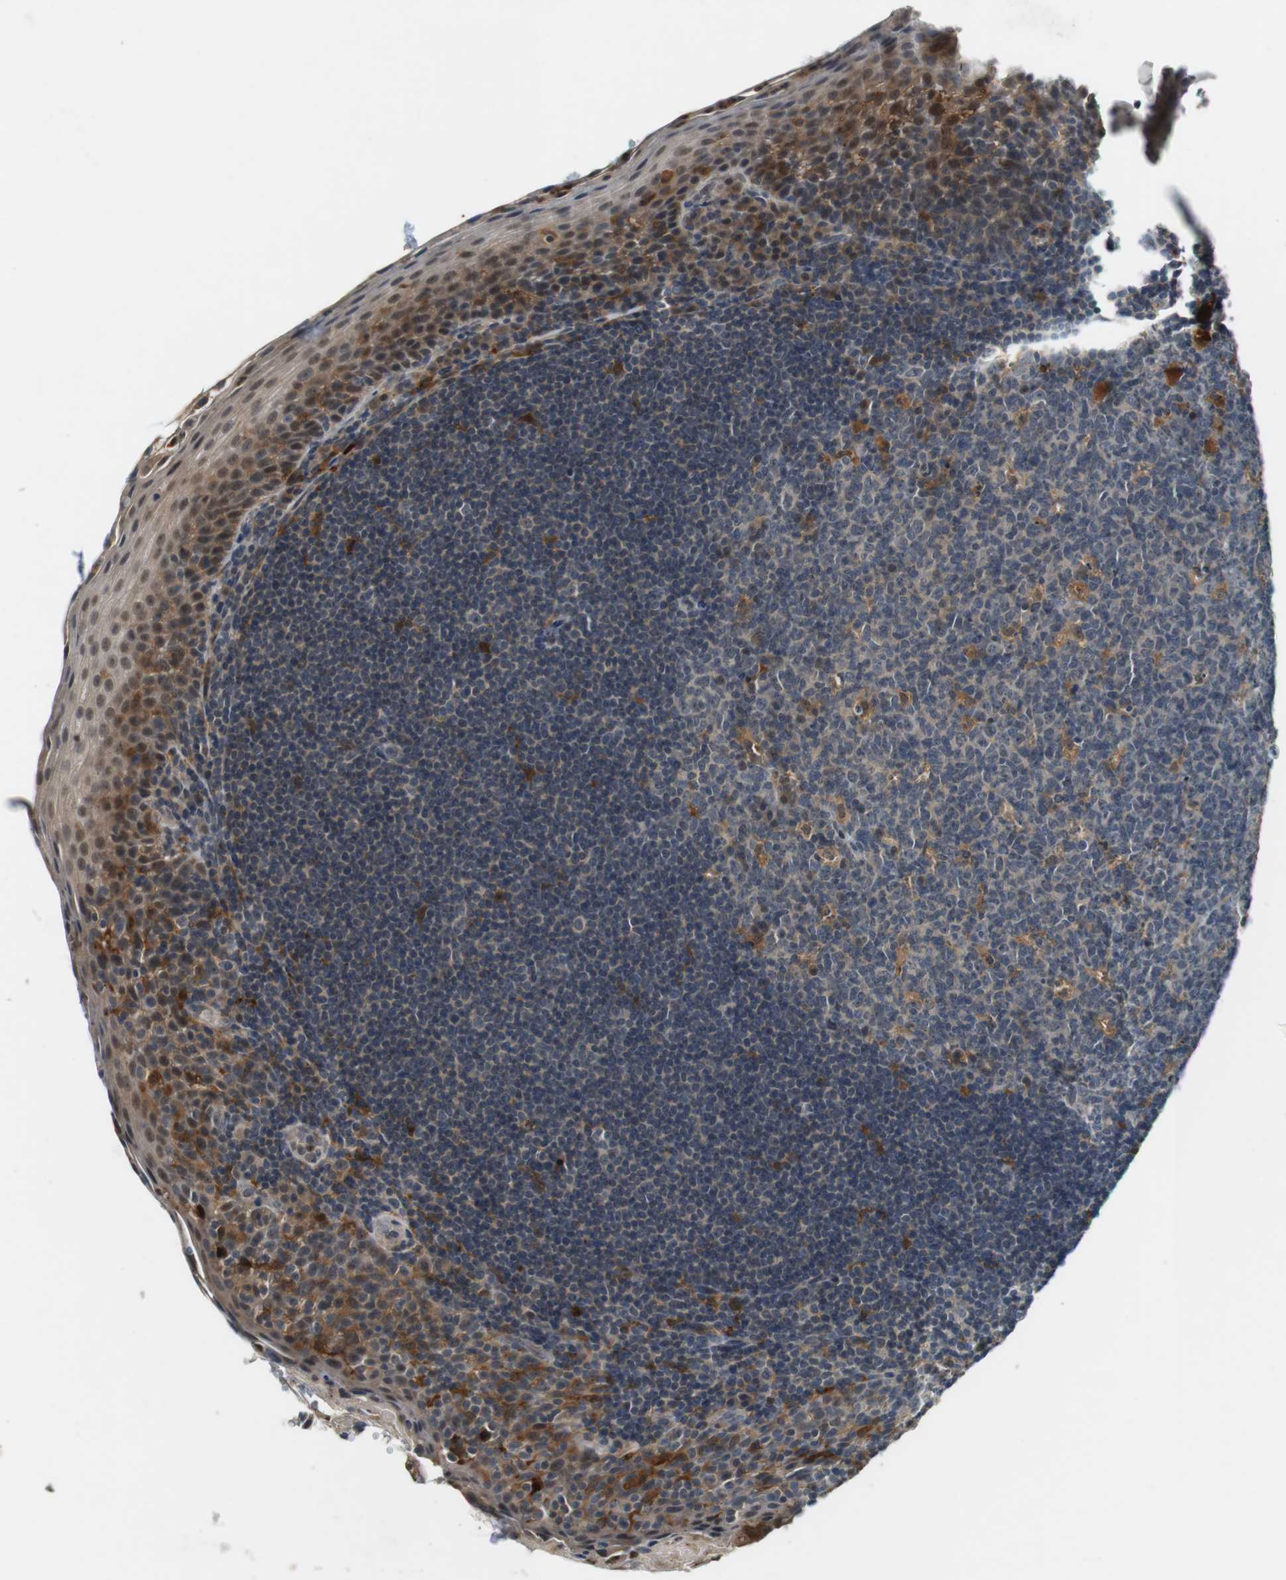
{"staining": {"intensity": "moderate", "quantity": "<25%", "location": "cytoplasmic/membranous,nuclear"}, "tissue": "tonsil", "cell_type": "Germinal center cells", "image_type": "normal", "snomed": [{"axis": "morphology", "description": "Normal tissue, NOS"}, {"axis": "topography", "description": "Tonsil"}], "caption": "IHC of unremarkable human tonsil reveals low levels of moderate cytoplasmic/membranous,nuclear positivity in approximately <25% of germinal center cells. (DAB (3,3'-diaminobenzidine) IHC, brown staining for protein, blue staining for nuclei).", "gene": "CDK14", "patient": {"sex": "male", "age": 17}}